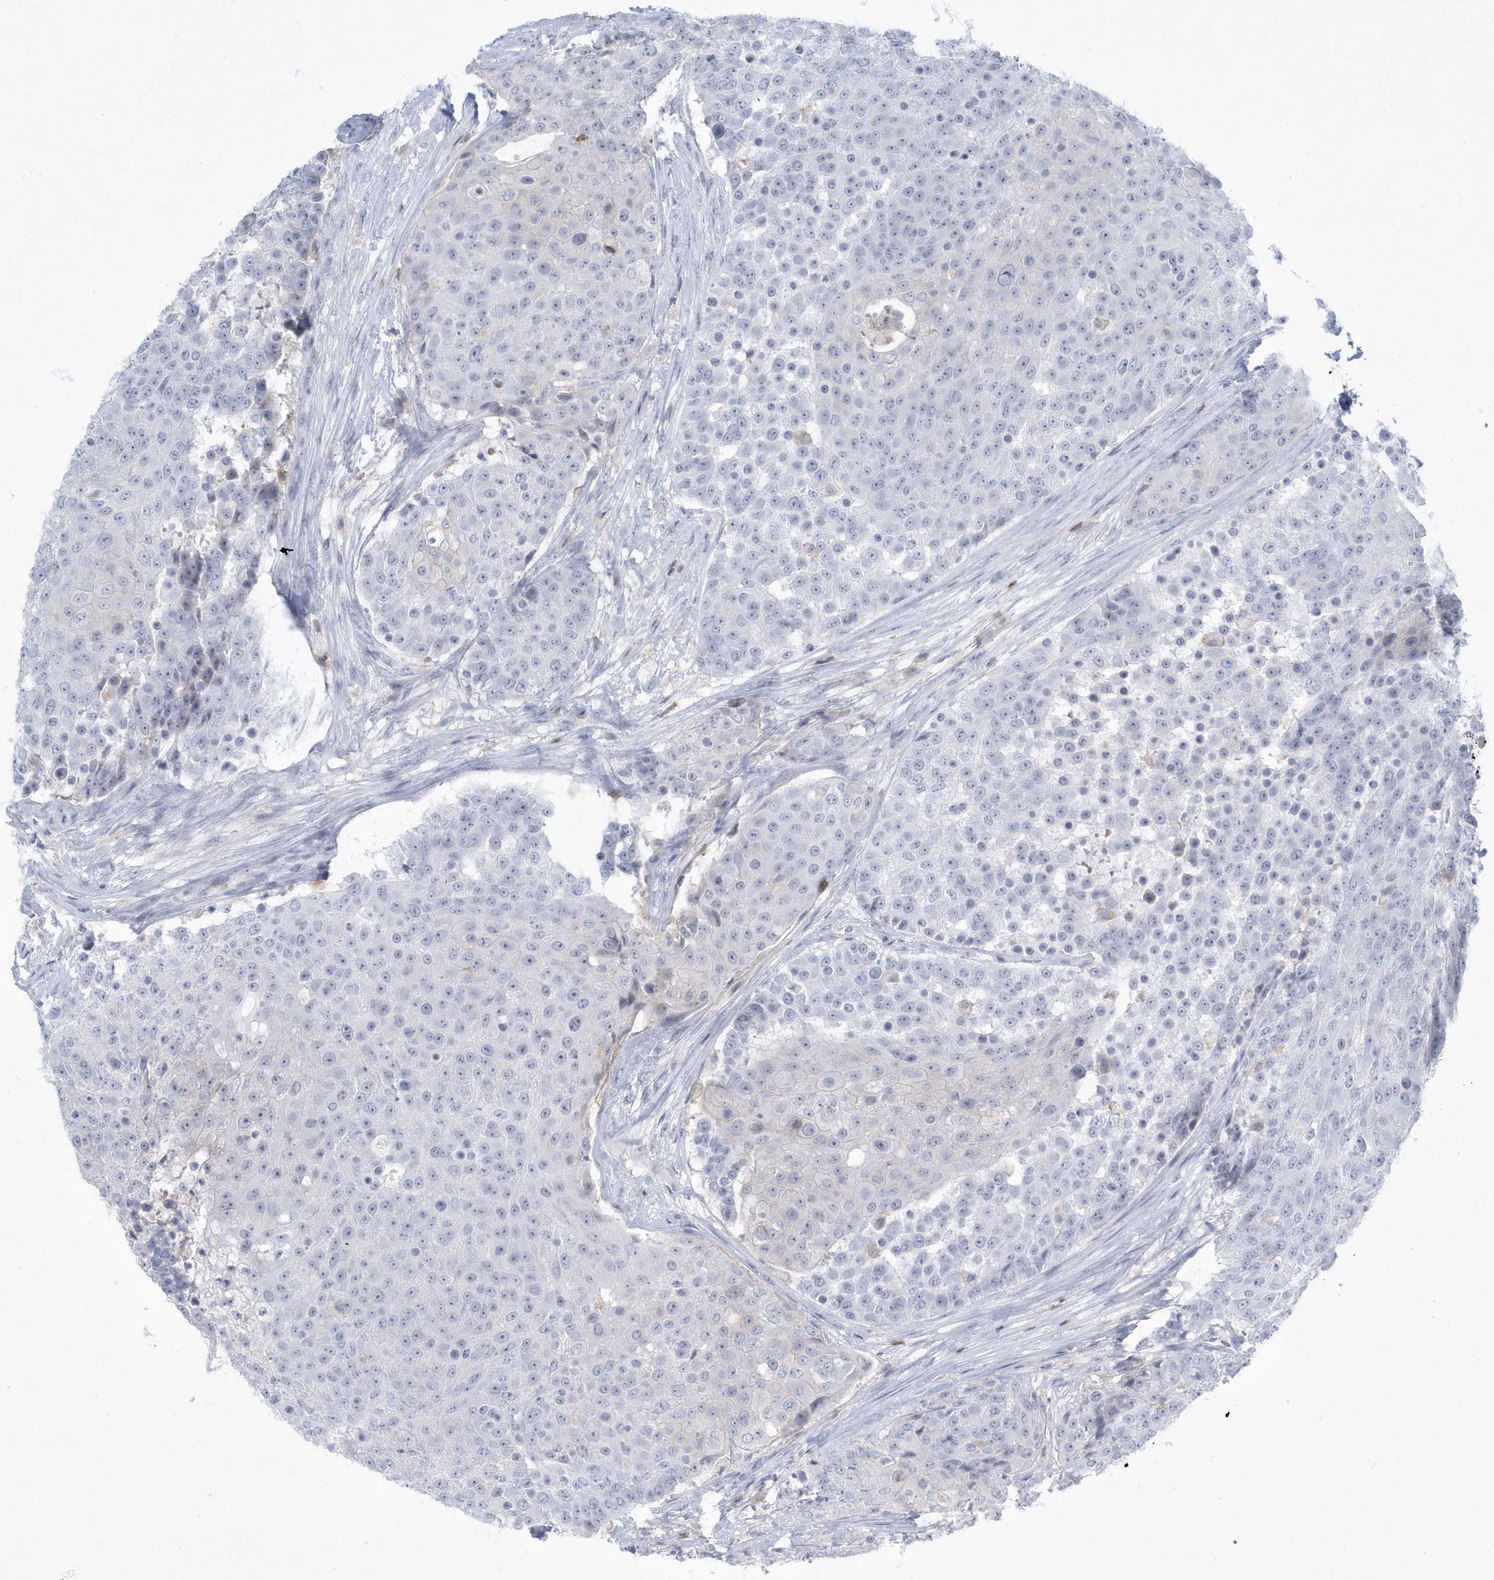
{"staining": {"intensity": "negative", "quantity": "none", "location": "none"}, "tissue": "urothelial cancer", "cell_type": "Tumor cells", "image_type": "cancer", "snomed": [{"axis": "morphology", "description": "Urothelial carcinoma, High grade"}, {"axis": "topography", "description": "Urinary bladder"}], "caption": "IHC micrograph of urothelial carcinoma (high-grade) stained for a protein (brown), which demonstrates no staining in tumor cells. (DAB immunohistochemistry (IHC) with hematoxylin counter stain).", "gene": "PSD4", "patient": {"sex": "female", "age": 63}}